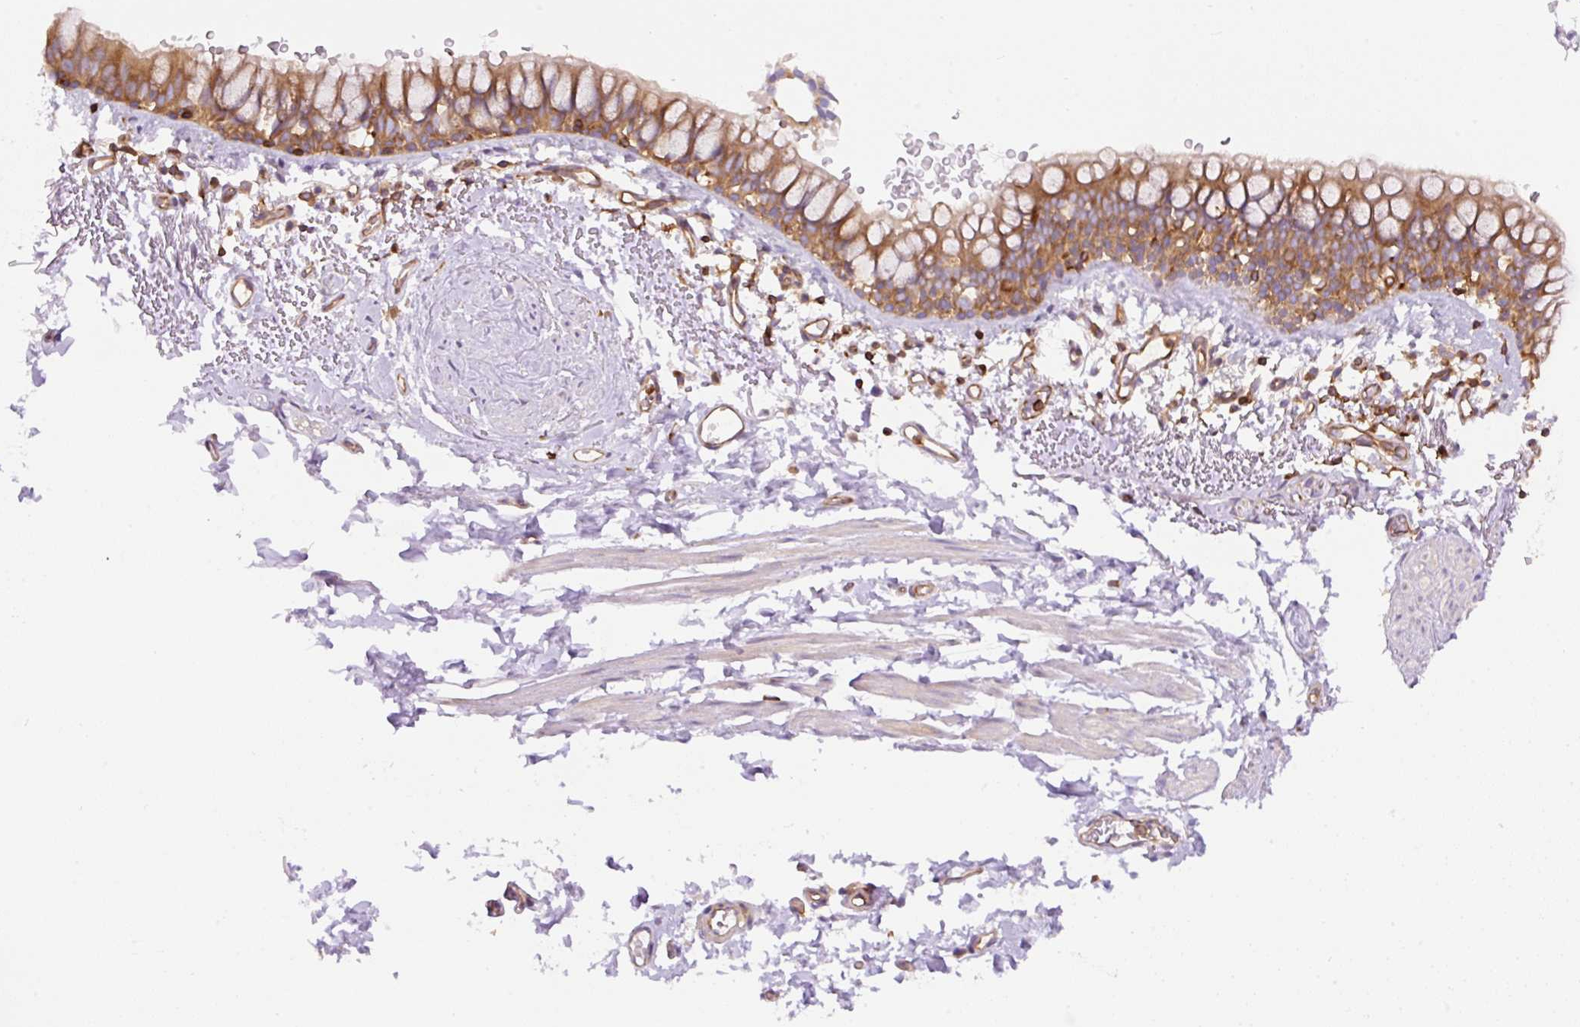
{"staining": {"intensity": "moderate", "quantity": ">75%", "location": "cytoplasmic/membranous"}, "tissue": "bronchus", "cell_type": "Respiratory epithelial cells", "image_type": "normal", "snomed": [{"axis": "morphology", "description": "Normal tissue, NOS"}, {"axis": "topography", "description": "Bronchus"}], "caption": "Approximately >75% of respiratory epithelial cells in unremarkable human bronchus display moderate cytoplasmic/membranous protein expression as visualized by brown immunohistochemical staining.", "gene": "DNM2", "patient": {"sex": "male", "age": 67}}